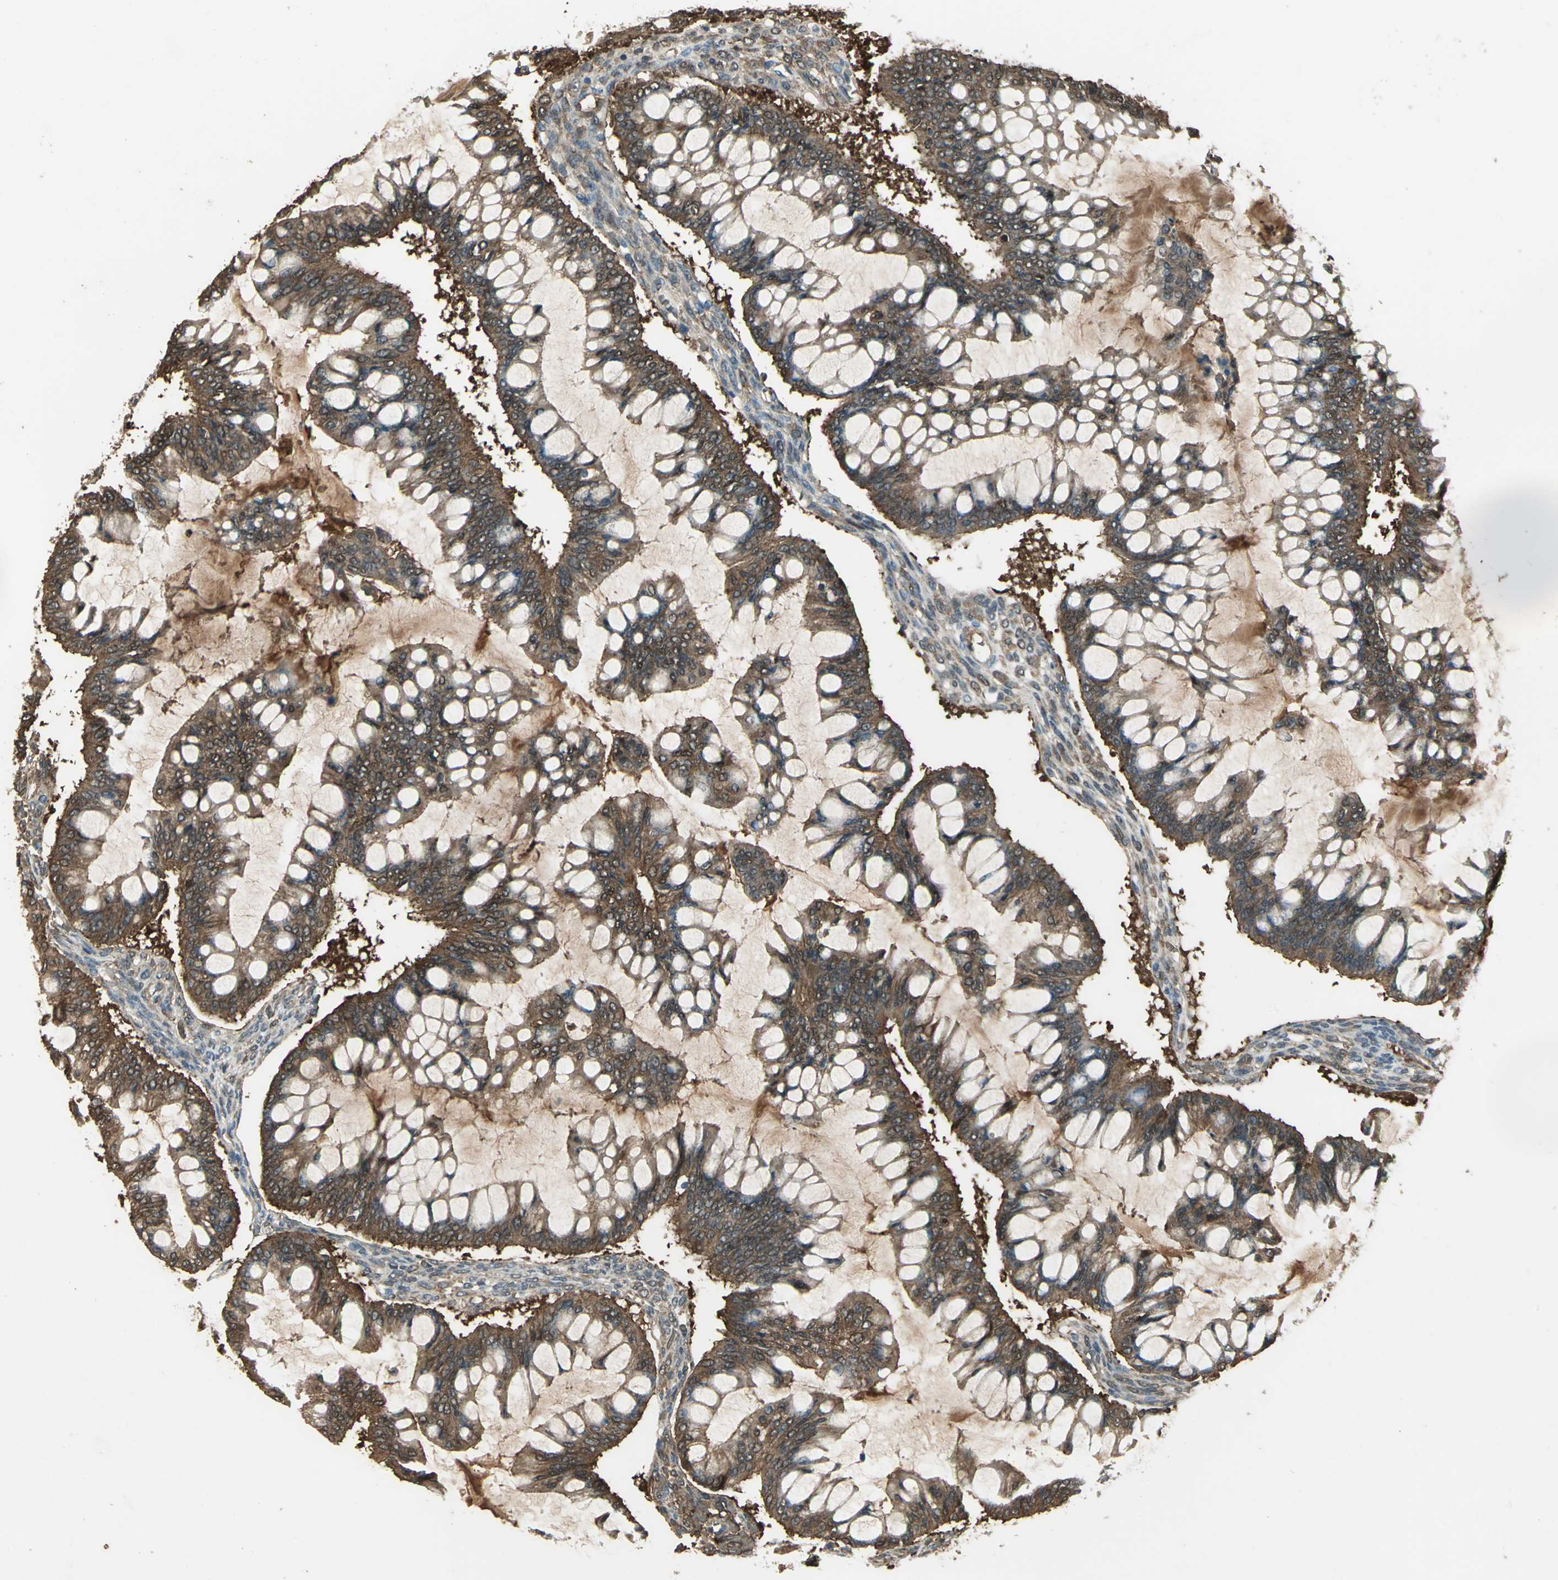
{"staining": {"intensity": "strong", "quantity": ">75%", "location": "cytoplasmic/membranous"}, "tissue": "ovarian cancer", "cell_type": "Tumor cells", "image_type": "cancer", "snomed": [{"axis": "morphology", "description": "Cystadenocarcinoma, mucinous, NOS"}, {"axis": "topography", "description": "Ovary"}], "caption": "Strong cytoplasmic/membranous protein expression is seen in approximately >75% of tumor cells in ovarian cancer (mucinous cystadenocarcinoma). (Stains: DAB in brown, nuclei in blue, Microscopy: brightfield microscopy at high magnification).", "gene": "DDAH1", "patient": {"sex": "female", "age": 73}}